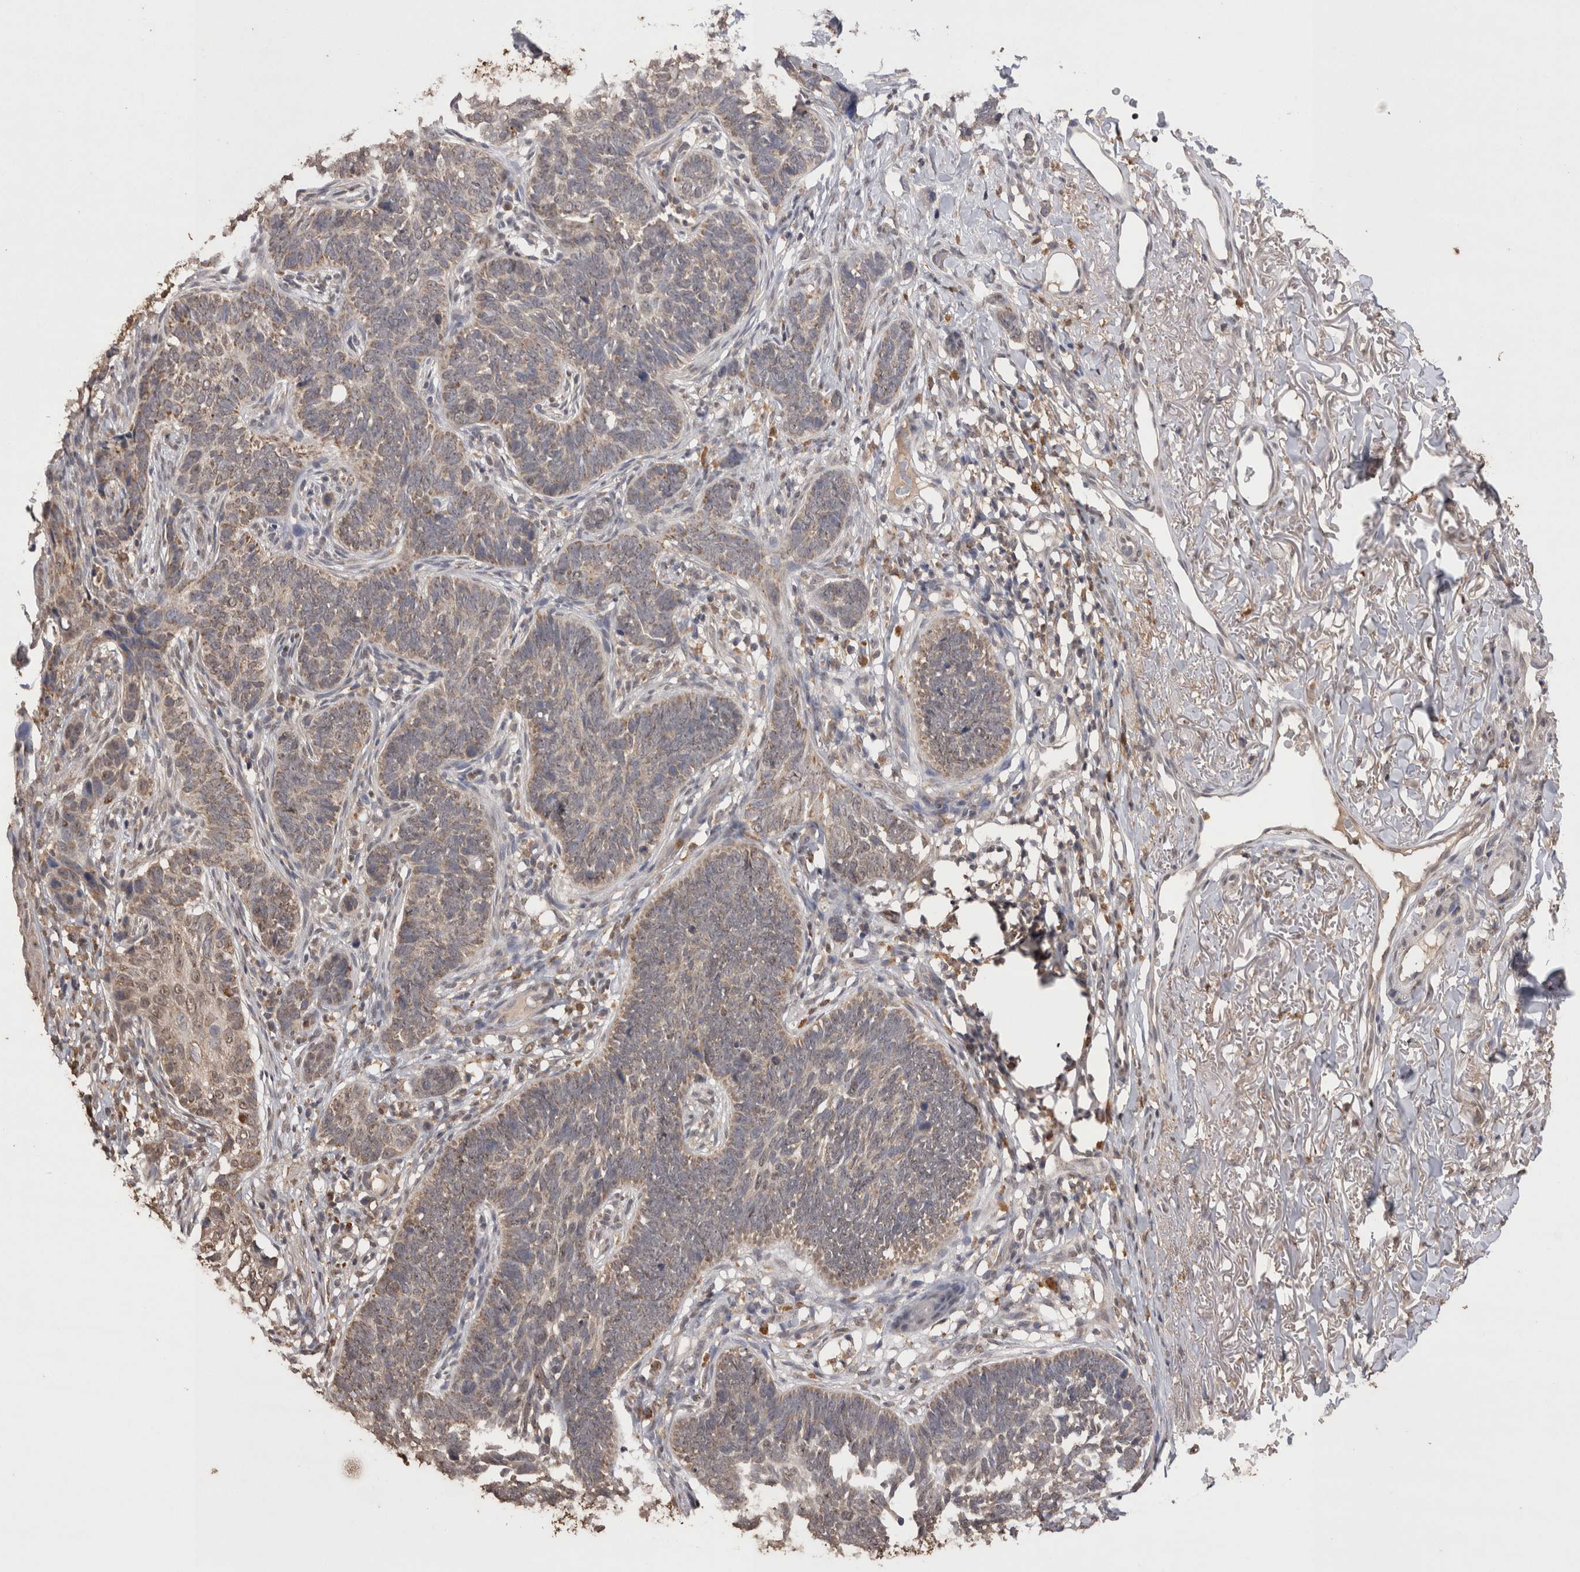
{"staining": {"intensity": "weak", "quantity": "25%-75%", "location": "cytoplasmic/membranous"}, "tissue": "skin cancer", "cell_type": "Tumor cells", "image_type": "cancer", "snomed": [{"axis": "morphology", "description": "Normal tissue, NOS"}, {"axis": "morphology", "description": "Basal cell carcinoma"}, {"axis": "topography", "description": "Skin"}], "caption": "A brown stain labels weak cytoplasmic/membranous positivity of a protein in skin cancer (basal cell carcinoma) tumor cells.", "gene": "GRK5", "patient": {"sex": "male", "age": 77}}